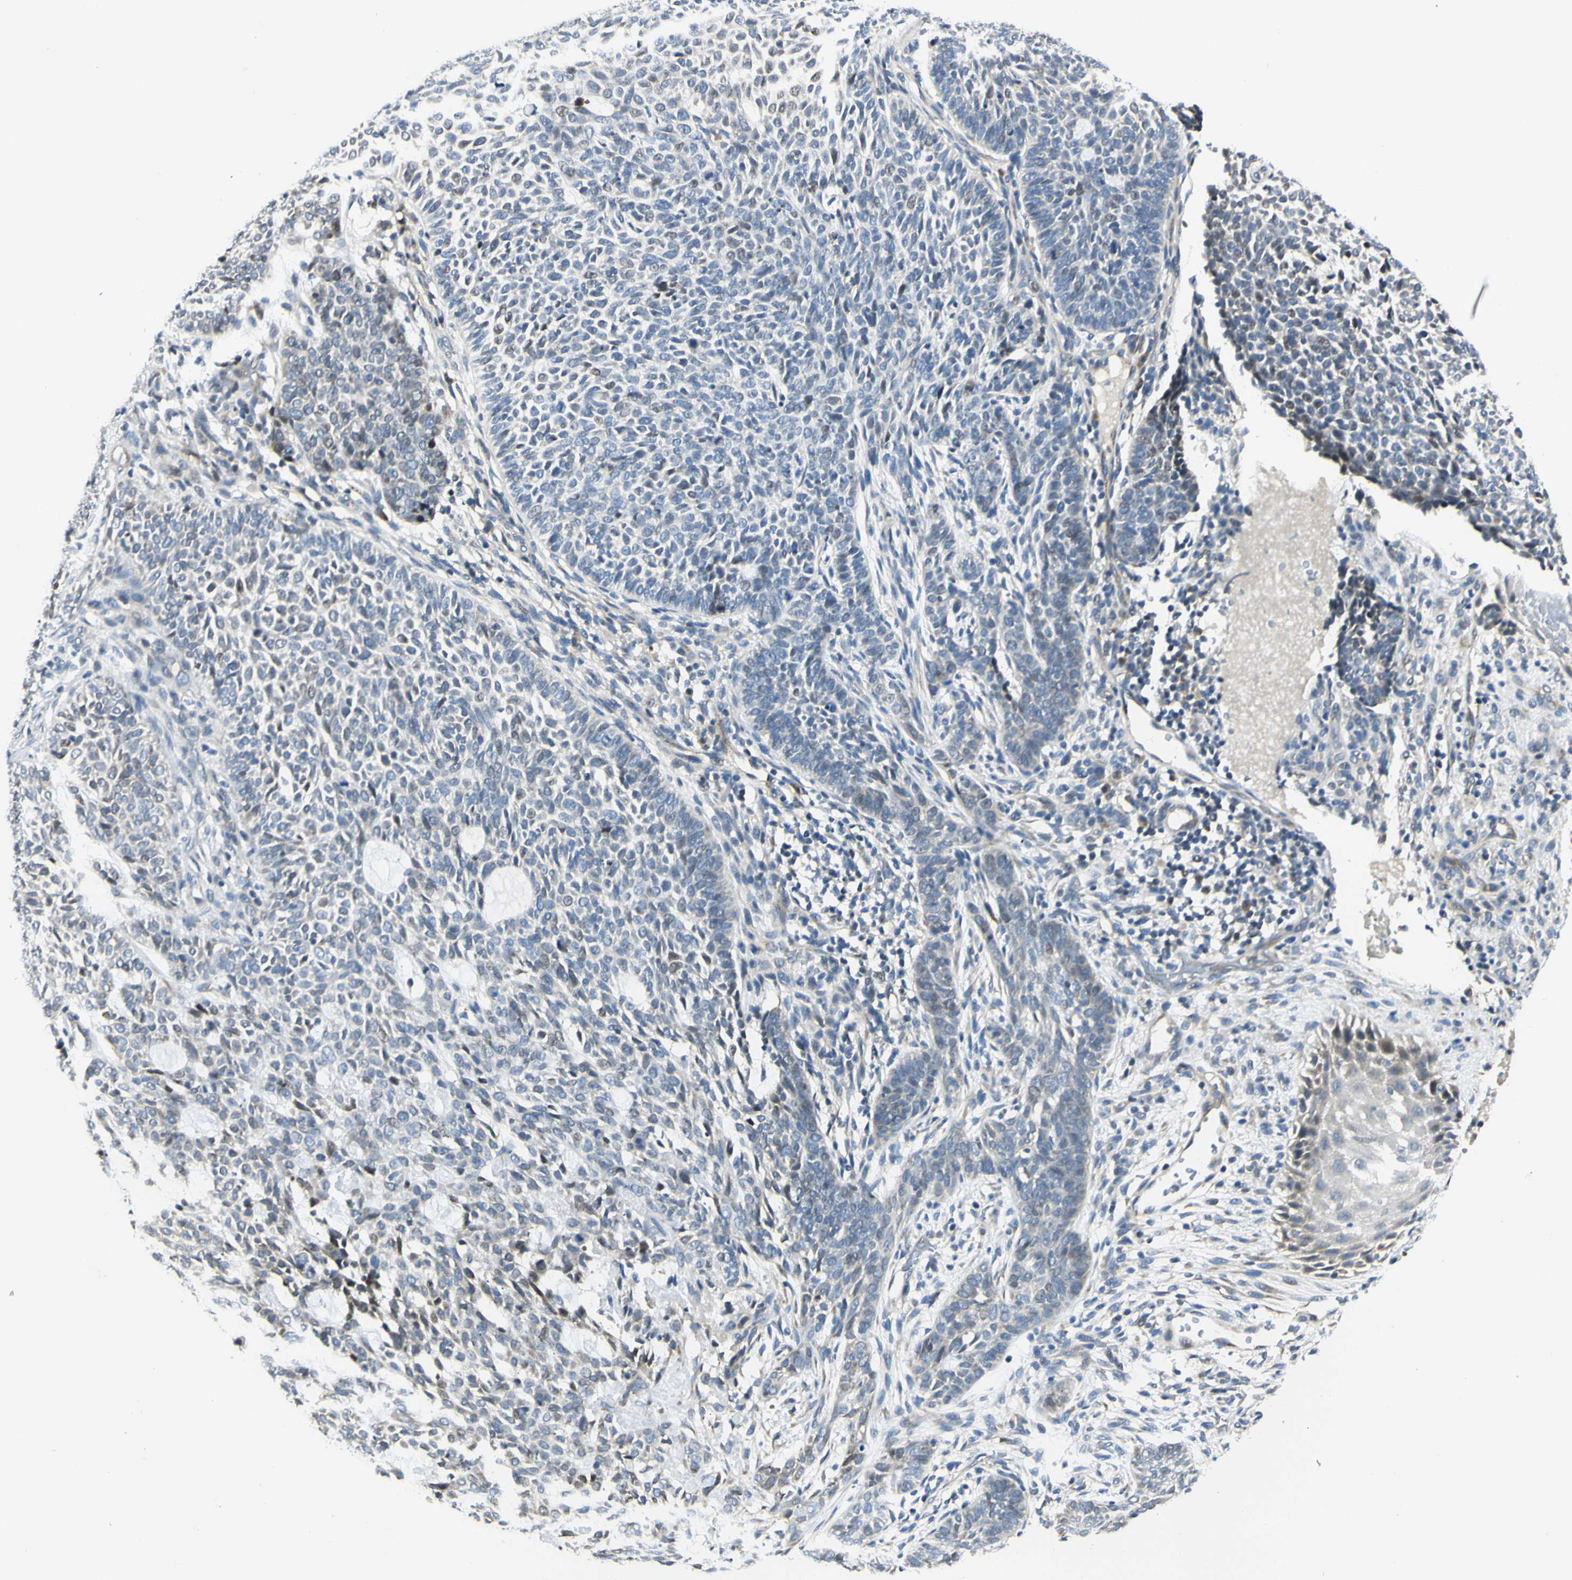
{"staining": {"intensity": "weak", "quantity": "<25%", "location": "nuclear"}, "tissue": "skin cancer", "cell_type": "Tumor cells", "image_type": "cancer", "snomed": [{"axis": "morphology", "description": "Basal cell carcinoma"}, {"axis": "topography", "description": "Skin"}], "caption": "IHC image of neoplastic tissue: skin cancer (basal cell carcinoma) stained with DAB displays no significant protein expression in tumor cells.", "gene": "NPDC1", "patient": {"sex": "male", "age": 87}}